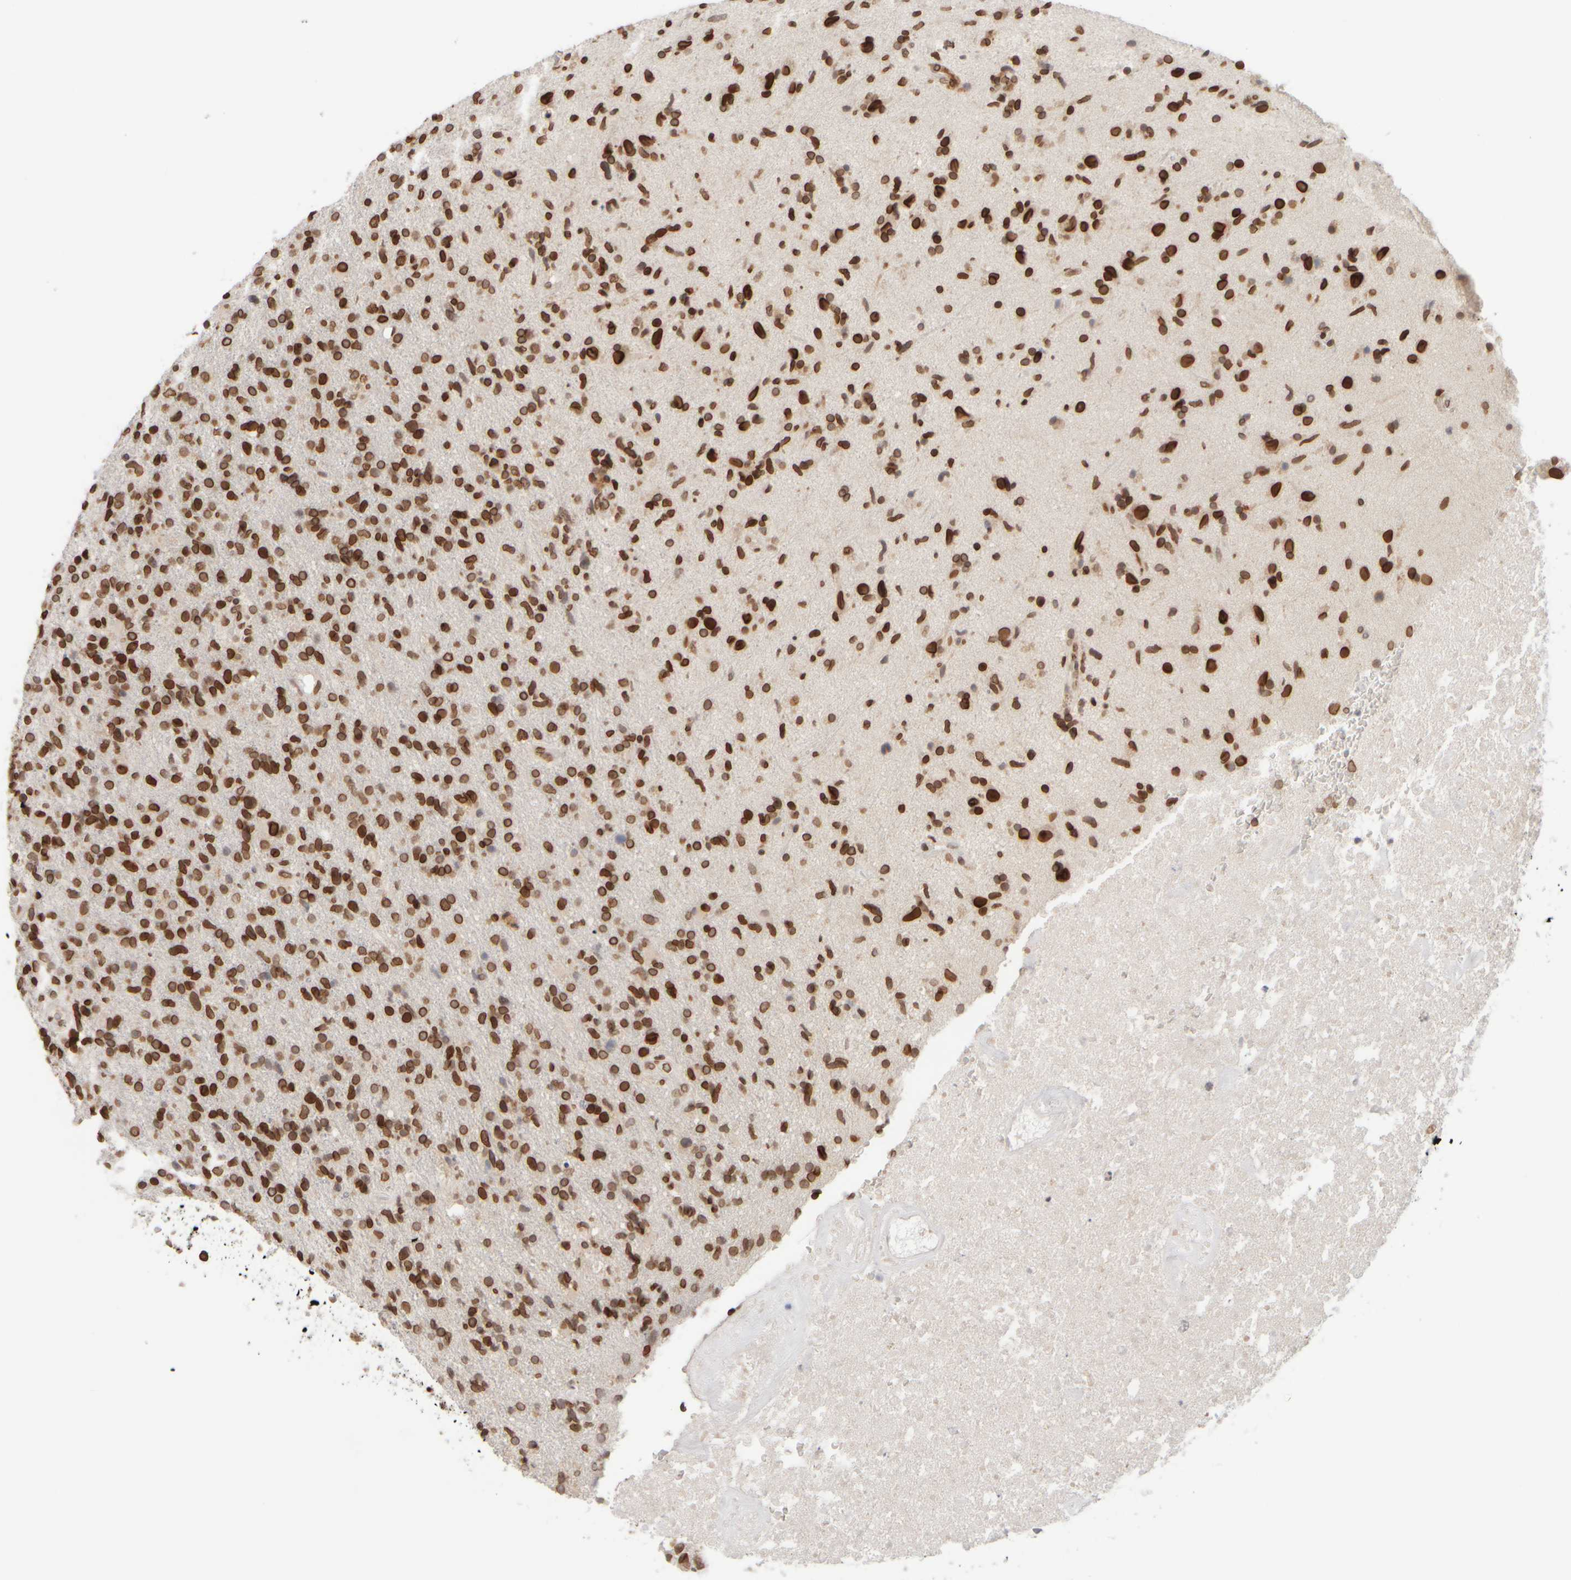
{"staining": {"intensity": "strong", "quantity": ">75%", "location": "cytoplasmic/membranous,nuclear"}, "tissue": "glioma", "cell_type": "Tumor cells", "image_type": "cancer", "snomed": [{"axis": "morphology", "description": "Glioma, malignant, High grade"}, {"axis": "topography", "description": "Brain"}], "caption": "Immunohistochemical staining of human malignant glioma (high-grade) demonstrates strong cytoplasmic/membranous and nuclear protein expression in about >75% of tumor cells. Ihc stains the protein of interest in brown and the nuclei are stained blue.", "gene": "ZC3HC1", "patient": {"sex": "male", "age": 72}}